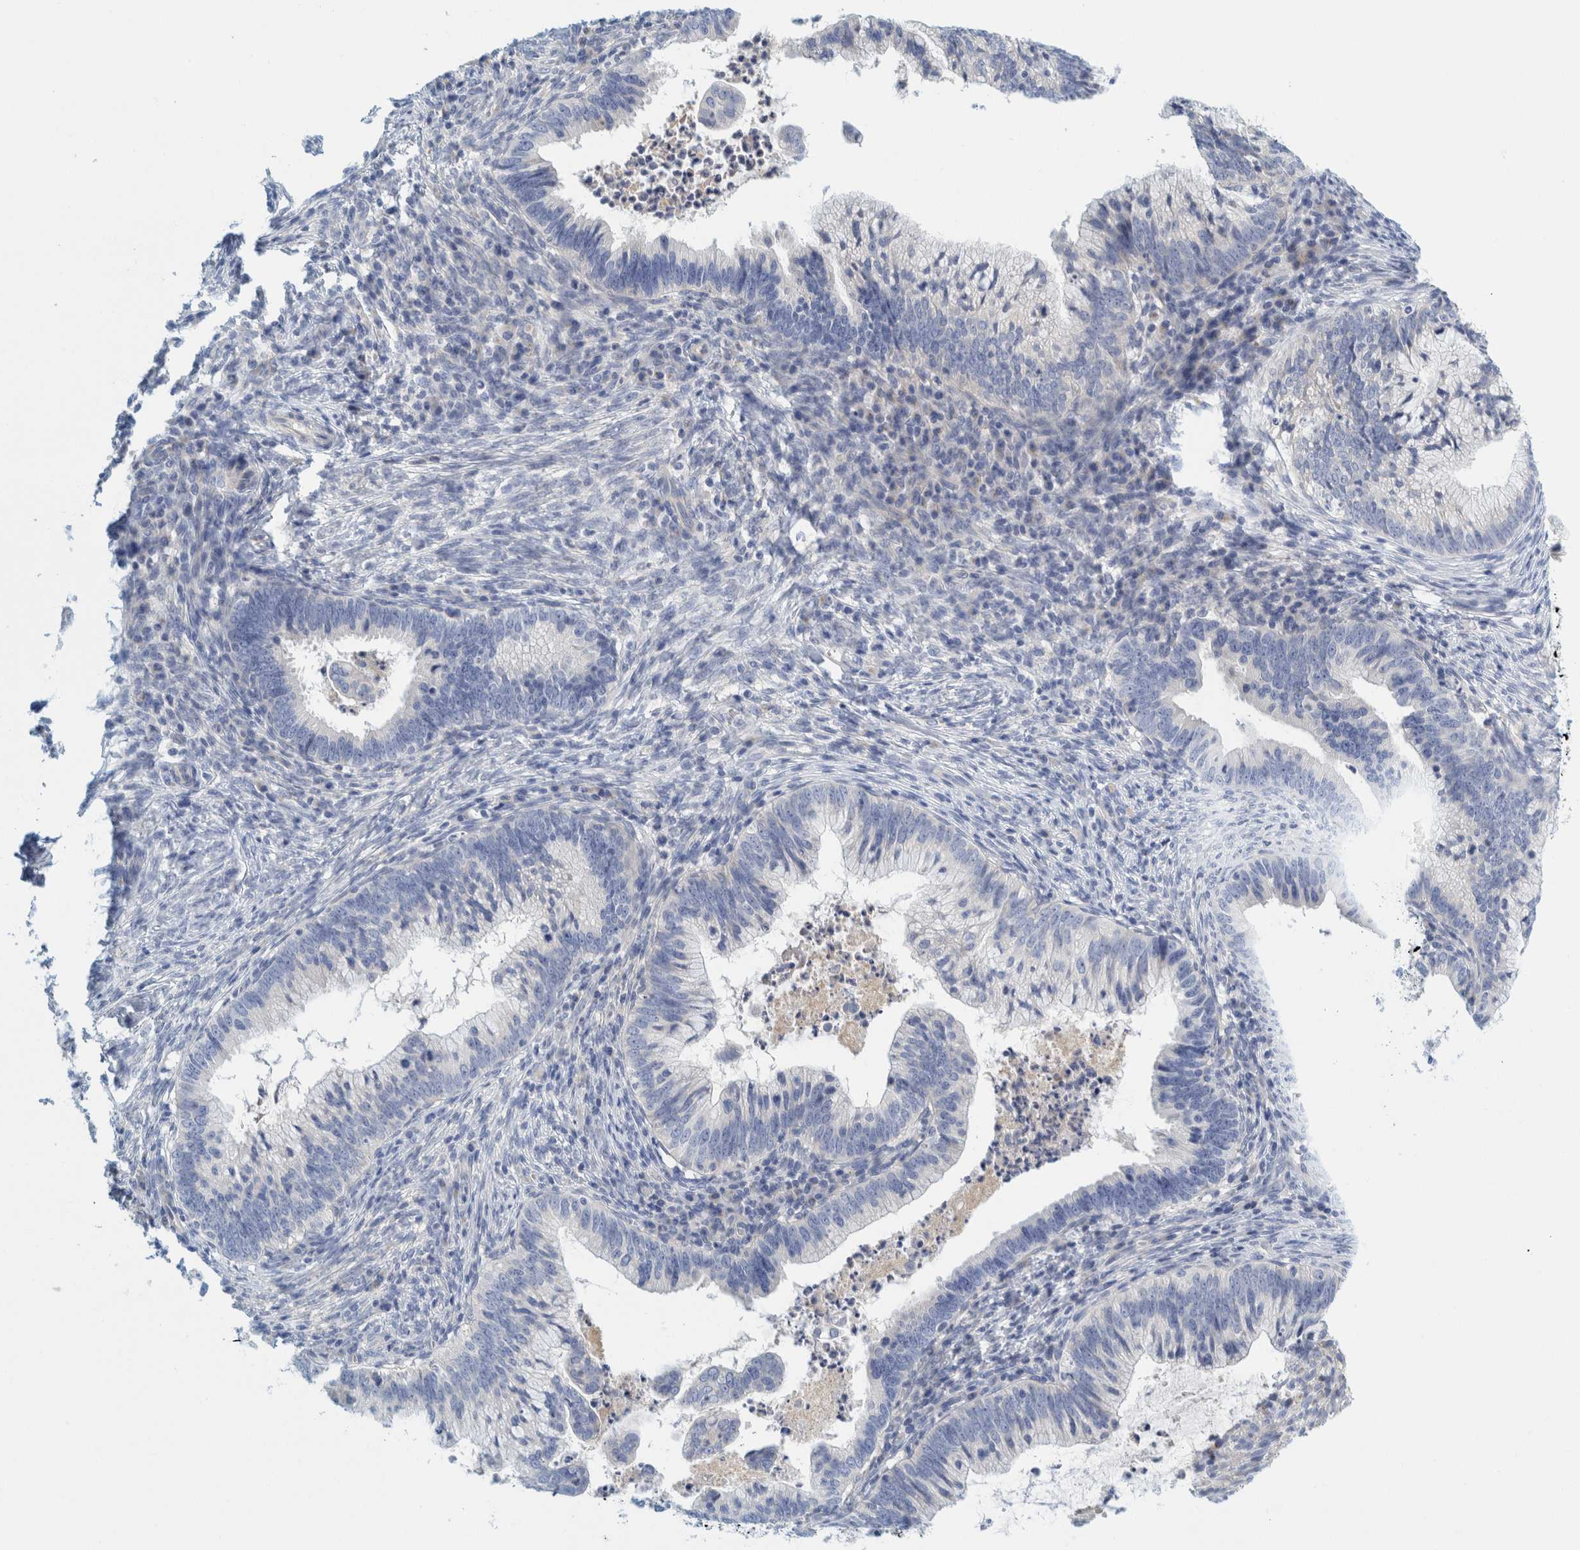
{"staining": {"intensity": "negative", "quantity": "none", "location": "none"}, "tissue": "cervical cancer", "cell_type": "Tumor cells", "image_type": "cancer", "snomed": [{"axis": "morphology", "description": "Adenocarcinoma, NOS"}, {"axis": "topography", "description": "Cervix"}], "caption": "Immunohistochemistry (IHC) of adenocarcinoma (cervical) reveals no staining in tumor cells. (DAB (3,3'-diaminobenzidine) immunohistochemistry, high magnification).", "gene": "ZNF324B", "patient": {"sex": "female", "age": 36}}